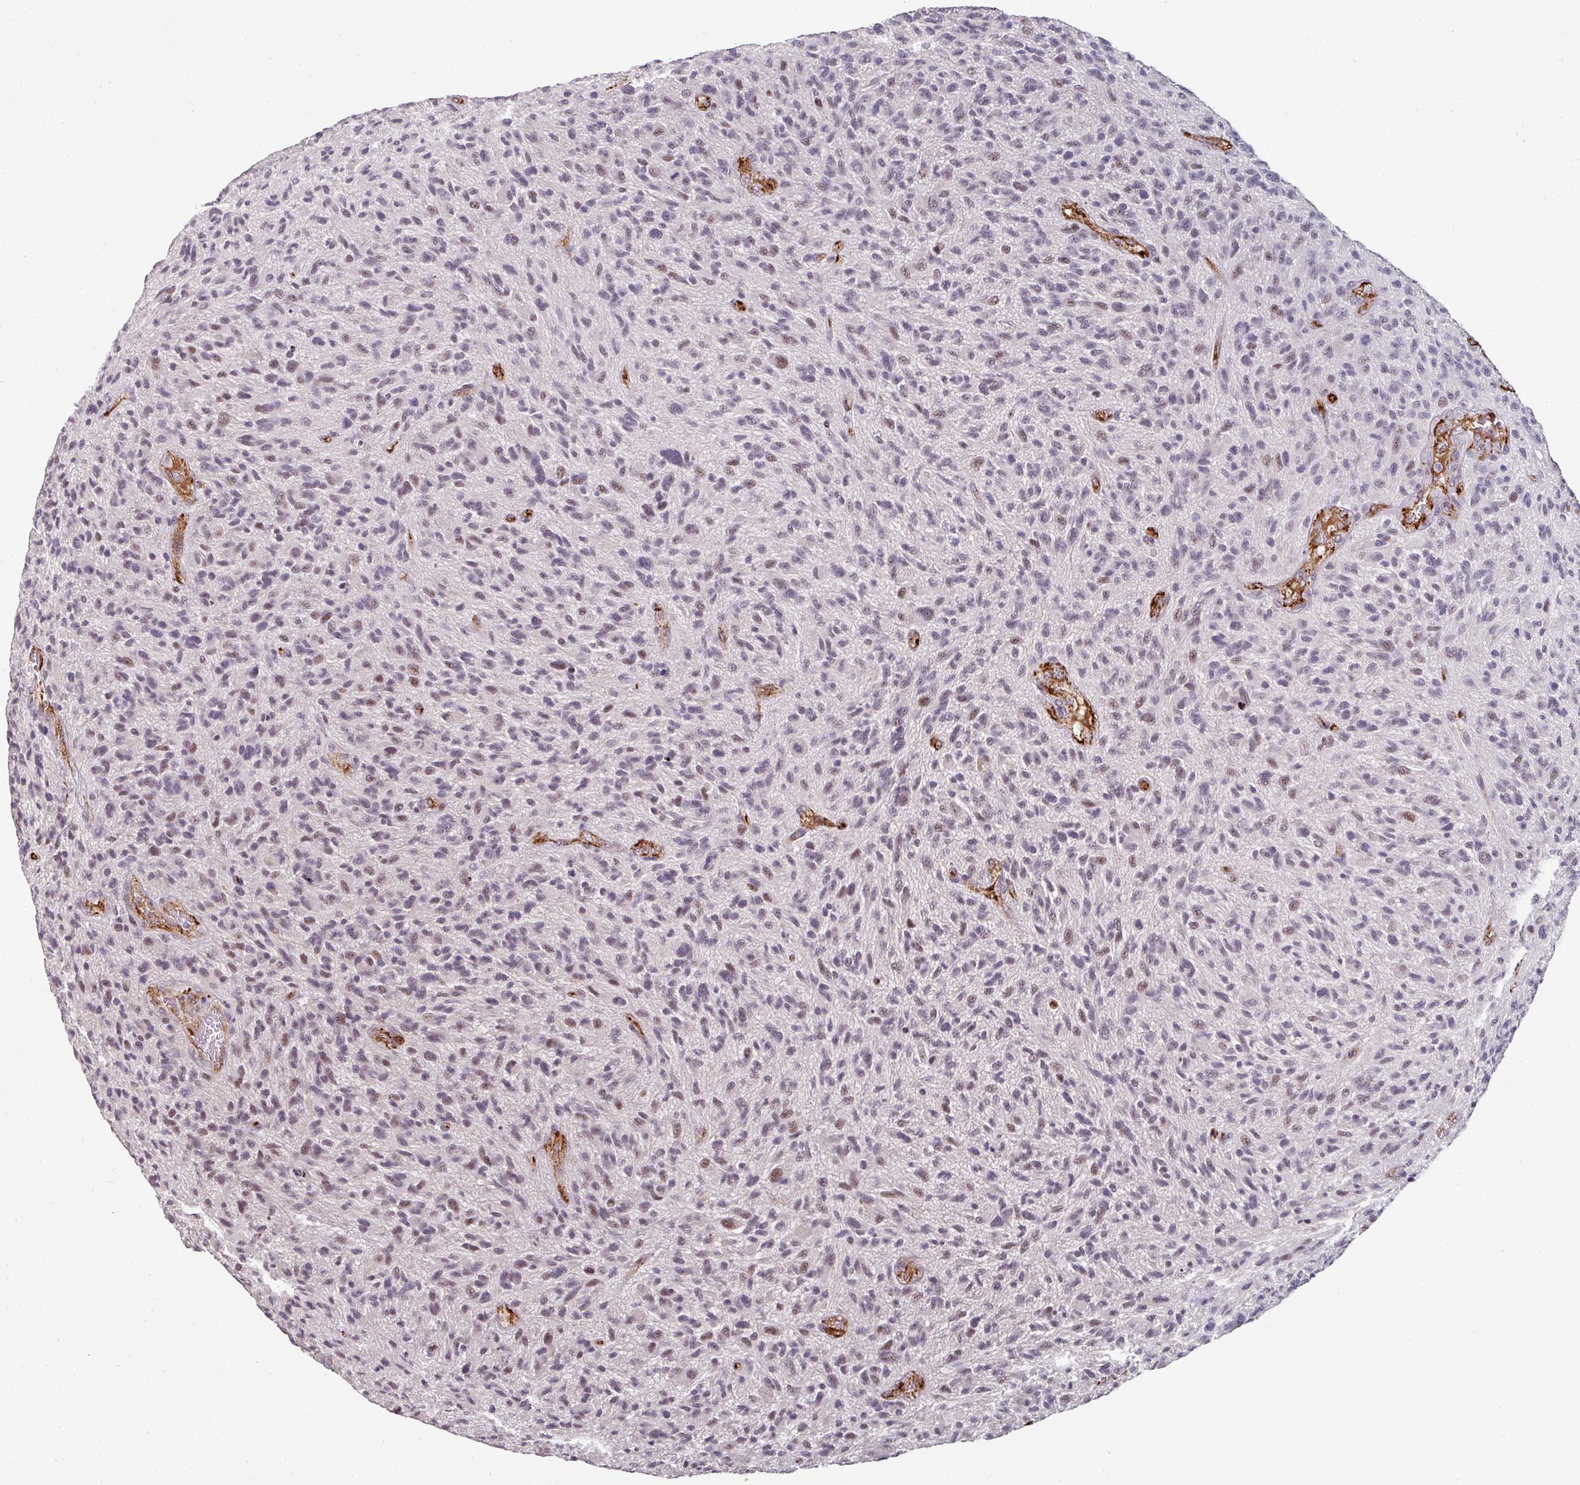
{"staining": {"intensity": "moderate", "quantity": "25%-75%", "location": "nuclear"}, "tissue": "glioma", "cell_type": "Tumor cells", "image_type": "cancer", "snomed": [{"axis": "morphology", "description": "Glioma, malignant, High grade"}, {"axis": "topography", "description": "Brain"}], "caption": "Approximately 25%-75% of tumor cells in glioma show moderate nuclear protein positivity as visualized by brown immunohistochemical staining.", "gene": "SIDT2", "patient": {"sex": "male", "age": 47}}